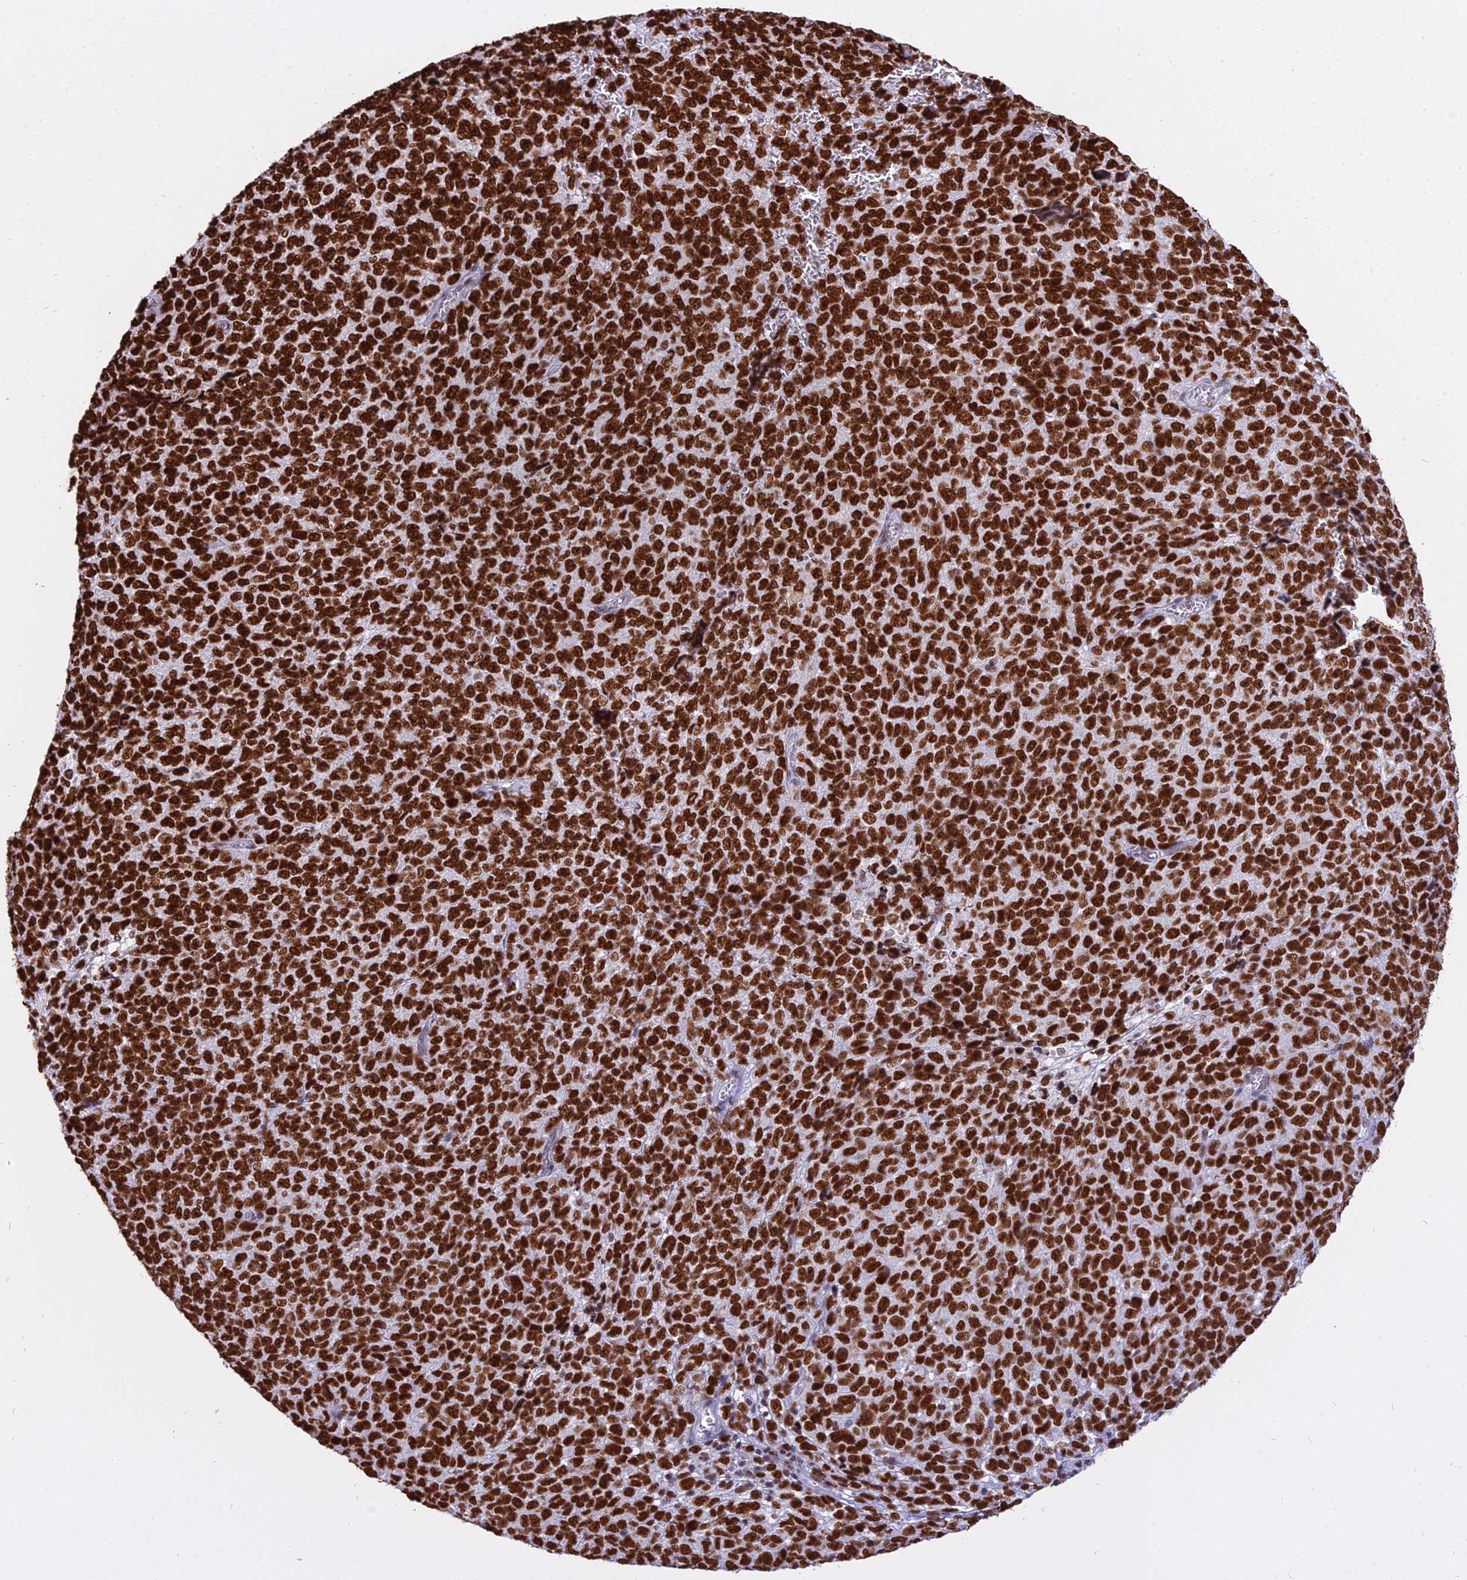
{"staining": {"intensity": "strong", "quantity": ">75%", "location": "nuclear"}, "tissue": "melanoma", "cell_type": "Tumor cells", "image_type": "cancer", "snomed": [{"axis": "morphology", "description": "Malignant melanoma, NOS"}, {"axis": "topography", "description": "Nose, NOS"}], "caption": "Brown immunohistochemical staining in human malignant melanoma demonstrates strong nuclear positivity in about >75% of tumor cells.", "gene": "PARP1", "patient": {"sex": "female", "age": 48}}